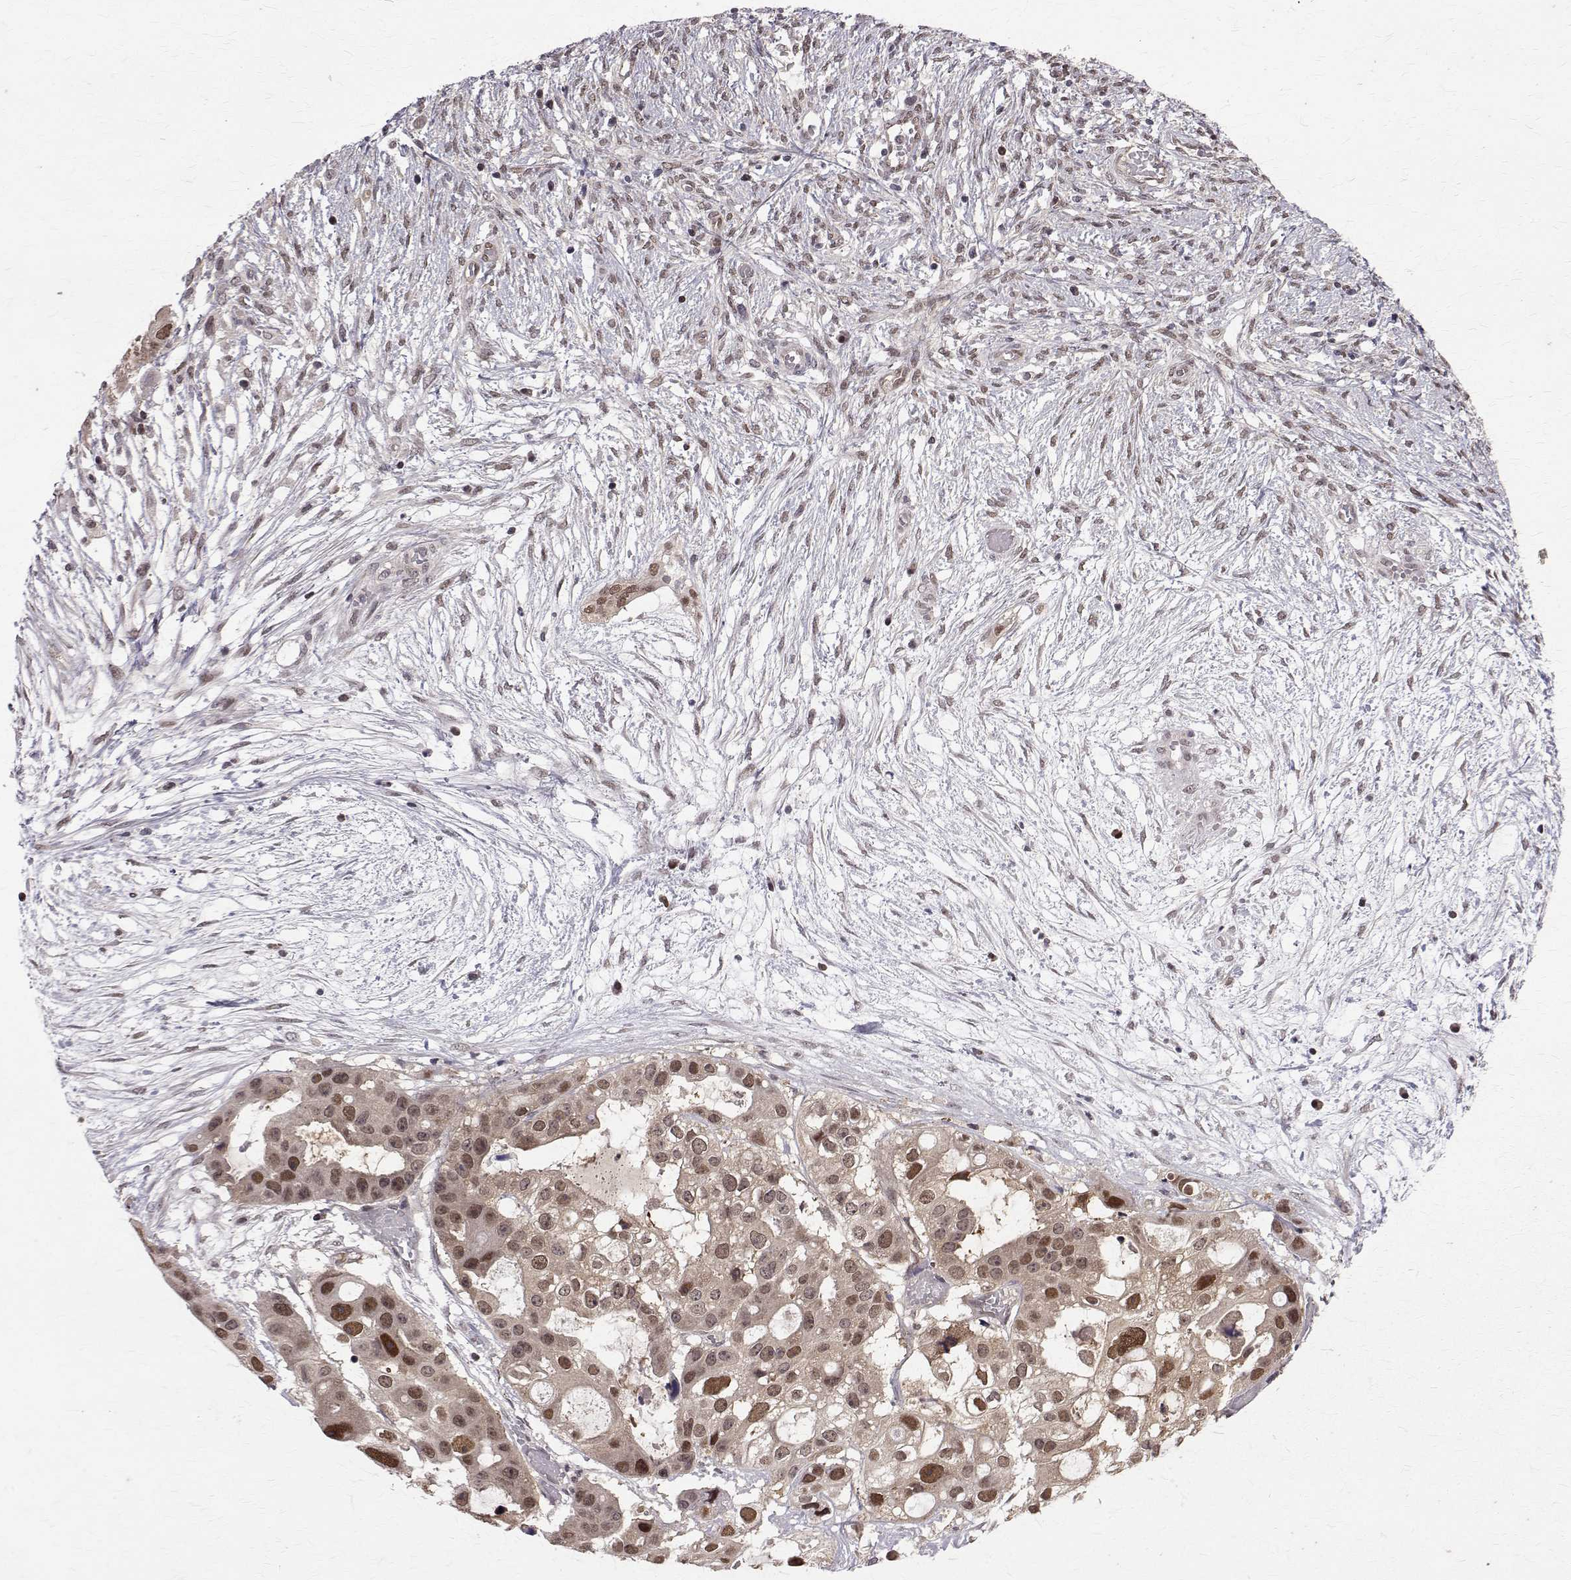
{"staining": {"intensity": "moderate", "quantity": ">75%", "location": "cytoplasmic/membranous,nuclear"}, "tissue": "ovarian cancer", "cell_type": "Tumor cells", "image_type": "cancer", "snomed": [{"axis": "morphology", "description": "Cystadenocarcinoma, serous, NOS"}, {"axis": "topography", "description": "Ovary"}], "caption": "This photomicrograph shows immunohistochemistry staining of human serous cystadenocarcinoma (ovarian), with medium moderate cytoplasmic/membranous and nuclear positivity in about >75% of tumor cells.", "gene": "NIF3L1", "patient": {"sex": "female", "age": 56}}